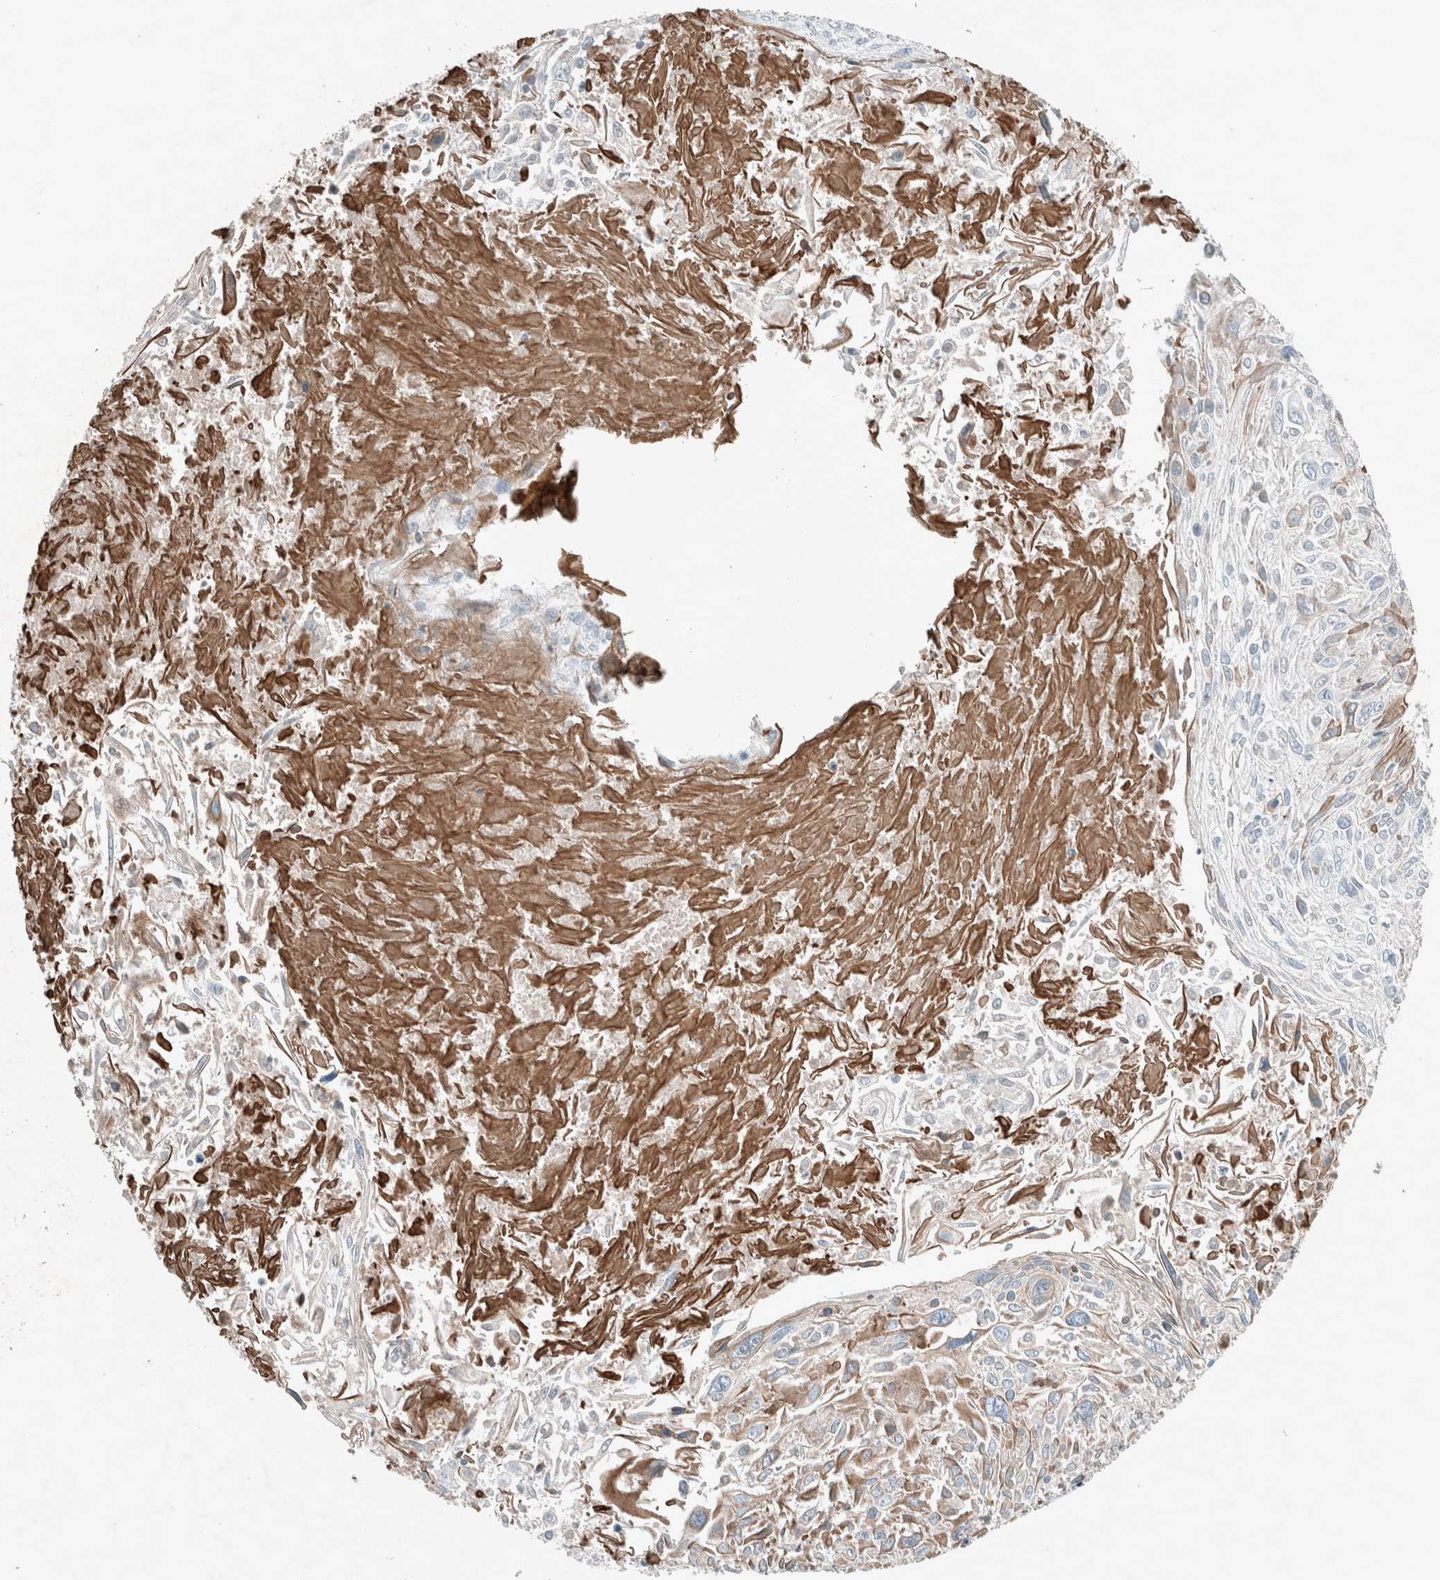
{"staining": {"intensity": "moderate", "quantity": "<25%", "location": "cytoplasmic/membranous"}, "tissue": "cervical cancer", "cell_type": "Tumor cells", "image_type": "cancer", "snomed": [{"axis": "morphology", "description": "Squamous cell carcinoma, NOS"}, {"axis": "topography", "description": "Cervix"}], "caption": "Cervical cancer stained for a protein demonstrates moderate cytoplasmic/membranous positivity in tumor cells.", "gene": "RALGDS", "patient": {"sex": "female", "age": 51}}